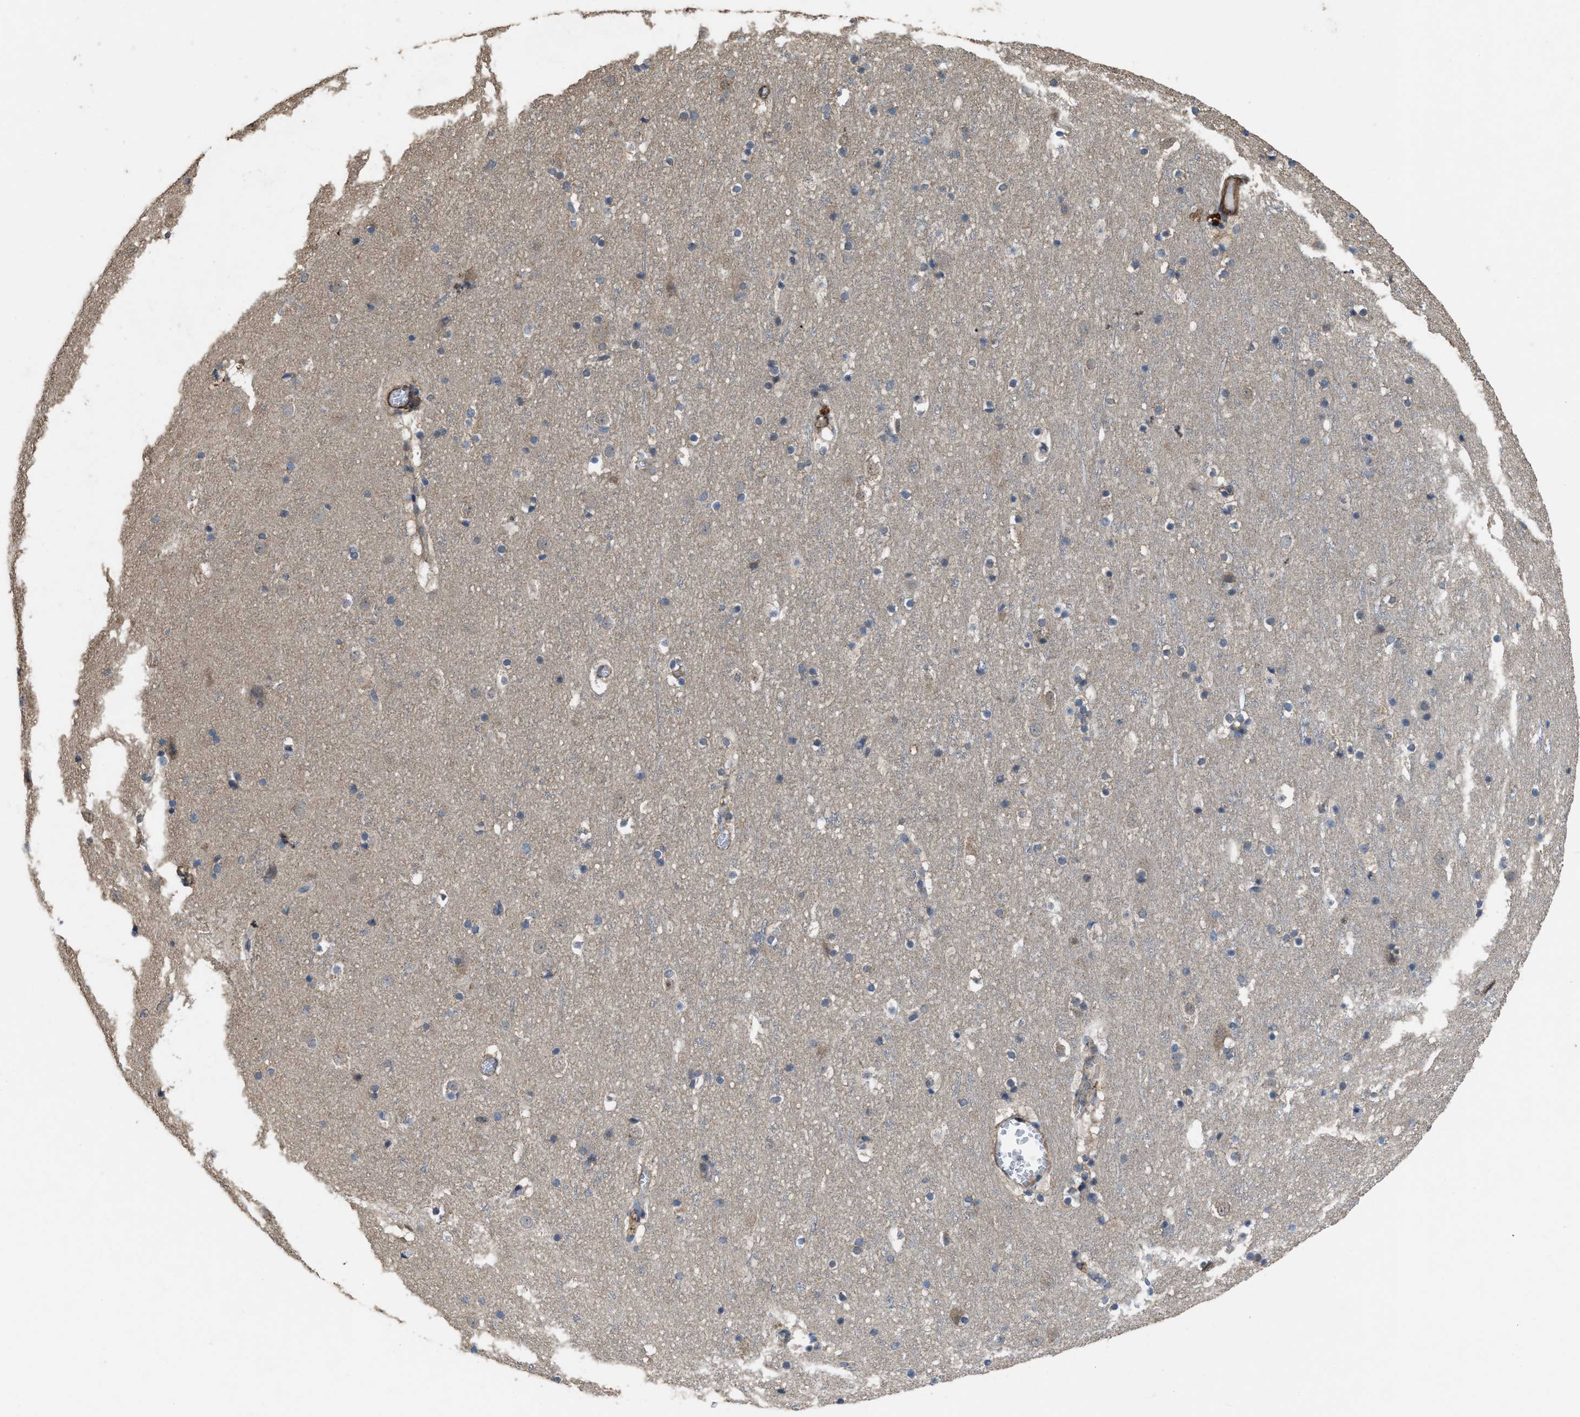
{"staining": {"intensity": "moderate", "quantity": ">75%", "location": "cytoplasmic/membranous"}, "tissue": "cerebral cortex", "cell_type": "Endothelial cells", "image_type": "normal", "snomed": [{"axis": "morphology", "description": "Normal tissue, NOS"}, {"axis": "topography", "description": "Cerebral cortex"}], "caption": "Immunohistochemistry (DAB (3,3'-diaminobenzidine)) staining of unremarkable human cerebral cortex exhibits moderate cytoplasmic/membranous protein staining in approximately >75% of endothelial cells.", "gene": "ARL6", "patient": {"sex": "male", "age": 45}}